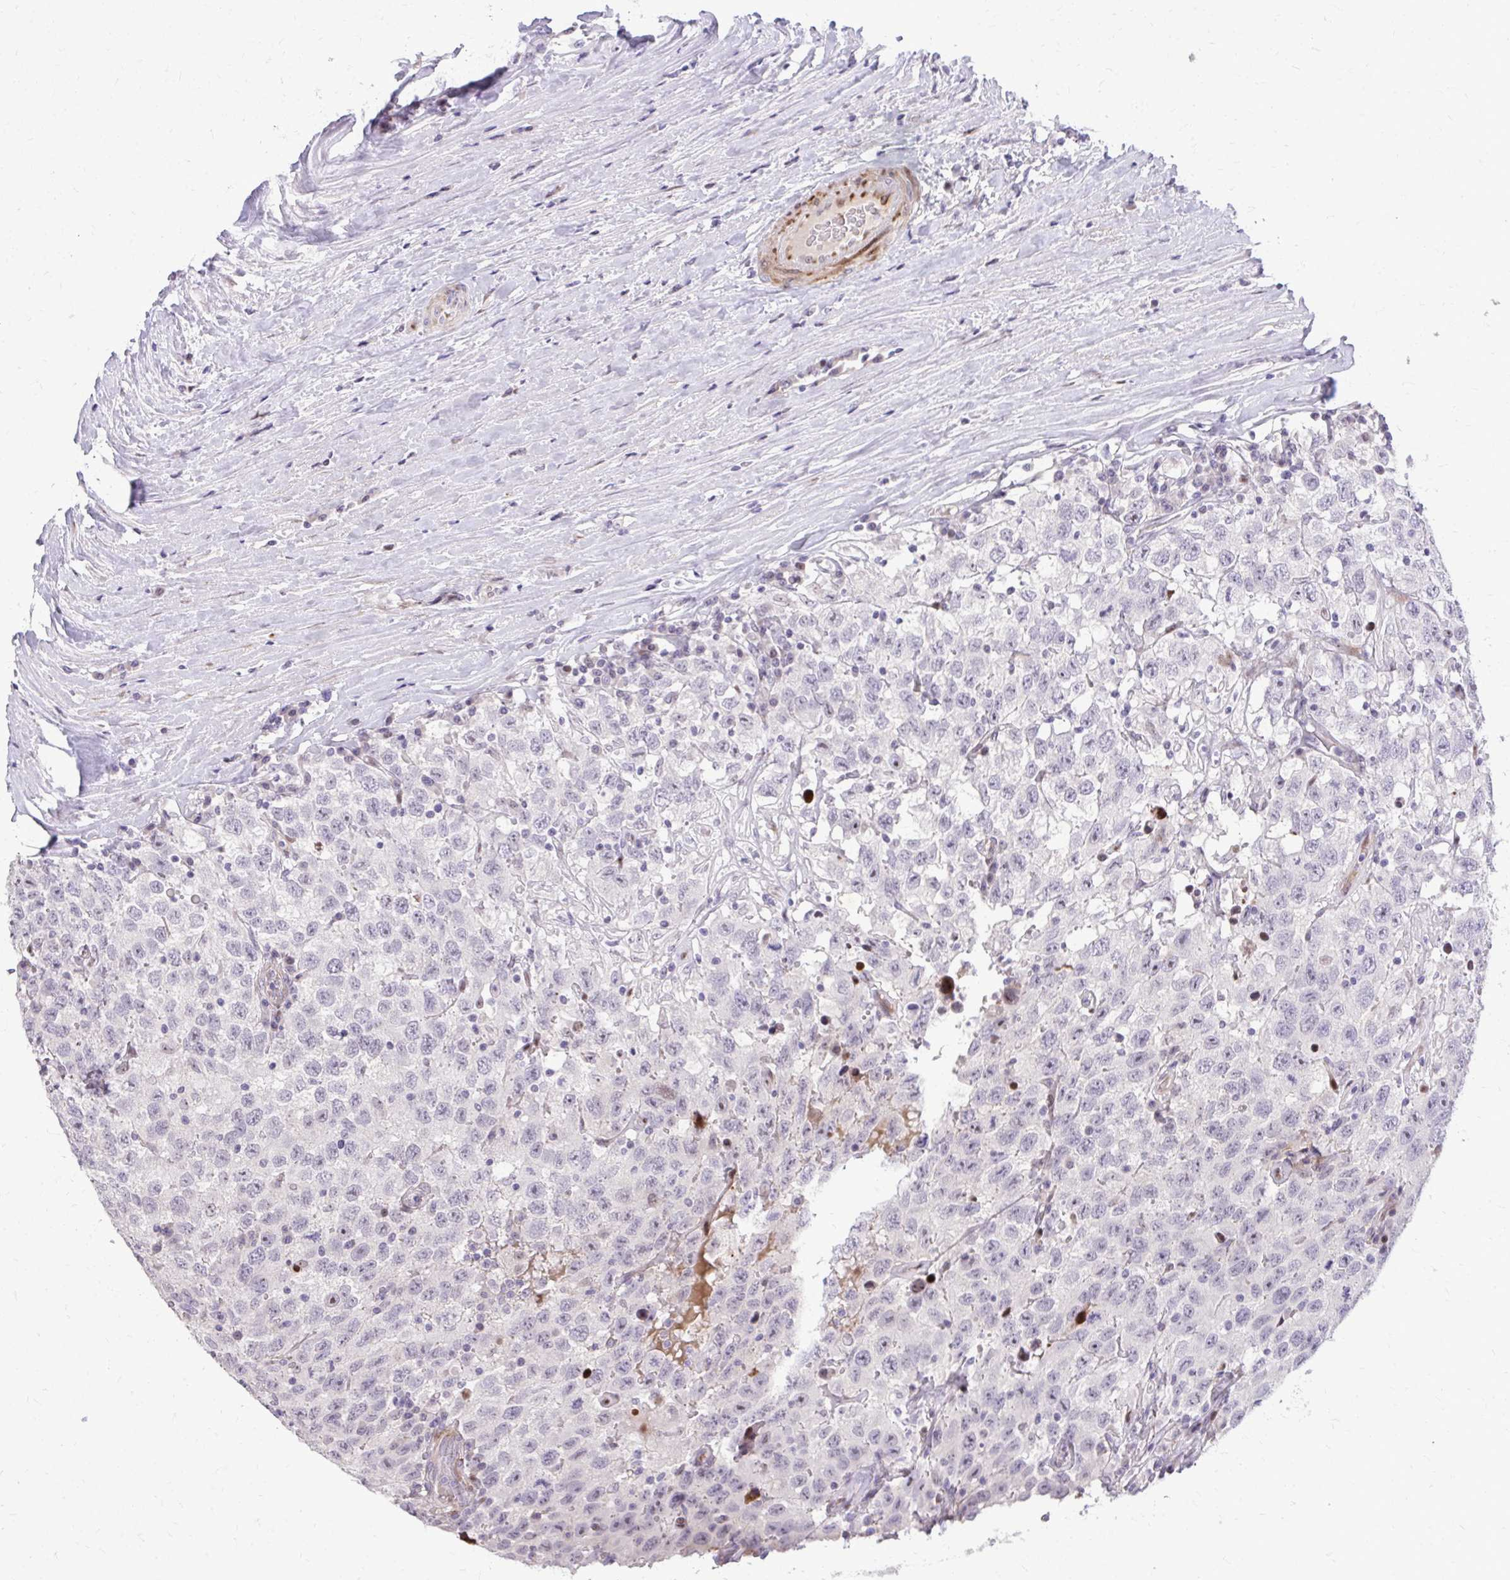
{"staining": {"intensity": "negative", "quantity": "none", "location": "none"}, "tissue": "testis cancer", "cell_type": "Tumor cells", "image_type": "cancer", "snomed": [{"axis": "morphology", "description": "Seminoma, NOS"}, {"axis": "topography", "description": "Testis"}], "caption": "Tumor cells are negative for brown protein staining in seminoma (testis). (DAB immunohistochemistry with hematoxylin counter stain).", "gene": "DLX4", "patient": {"sex": "male", "age": 41}}